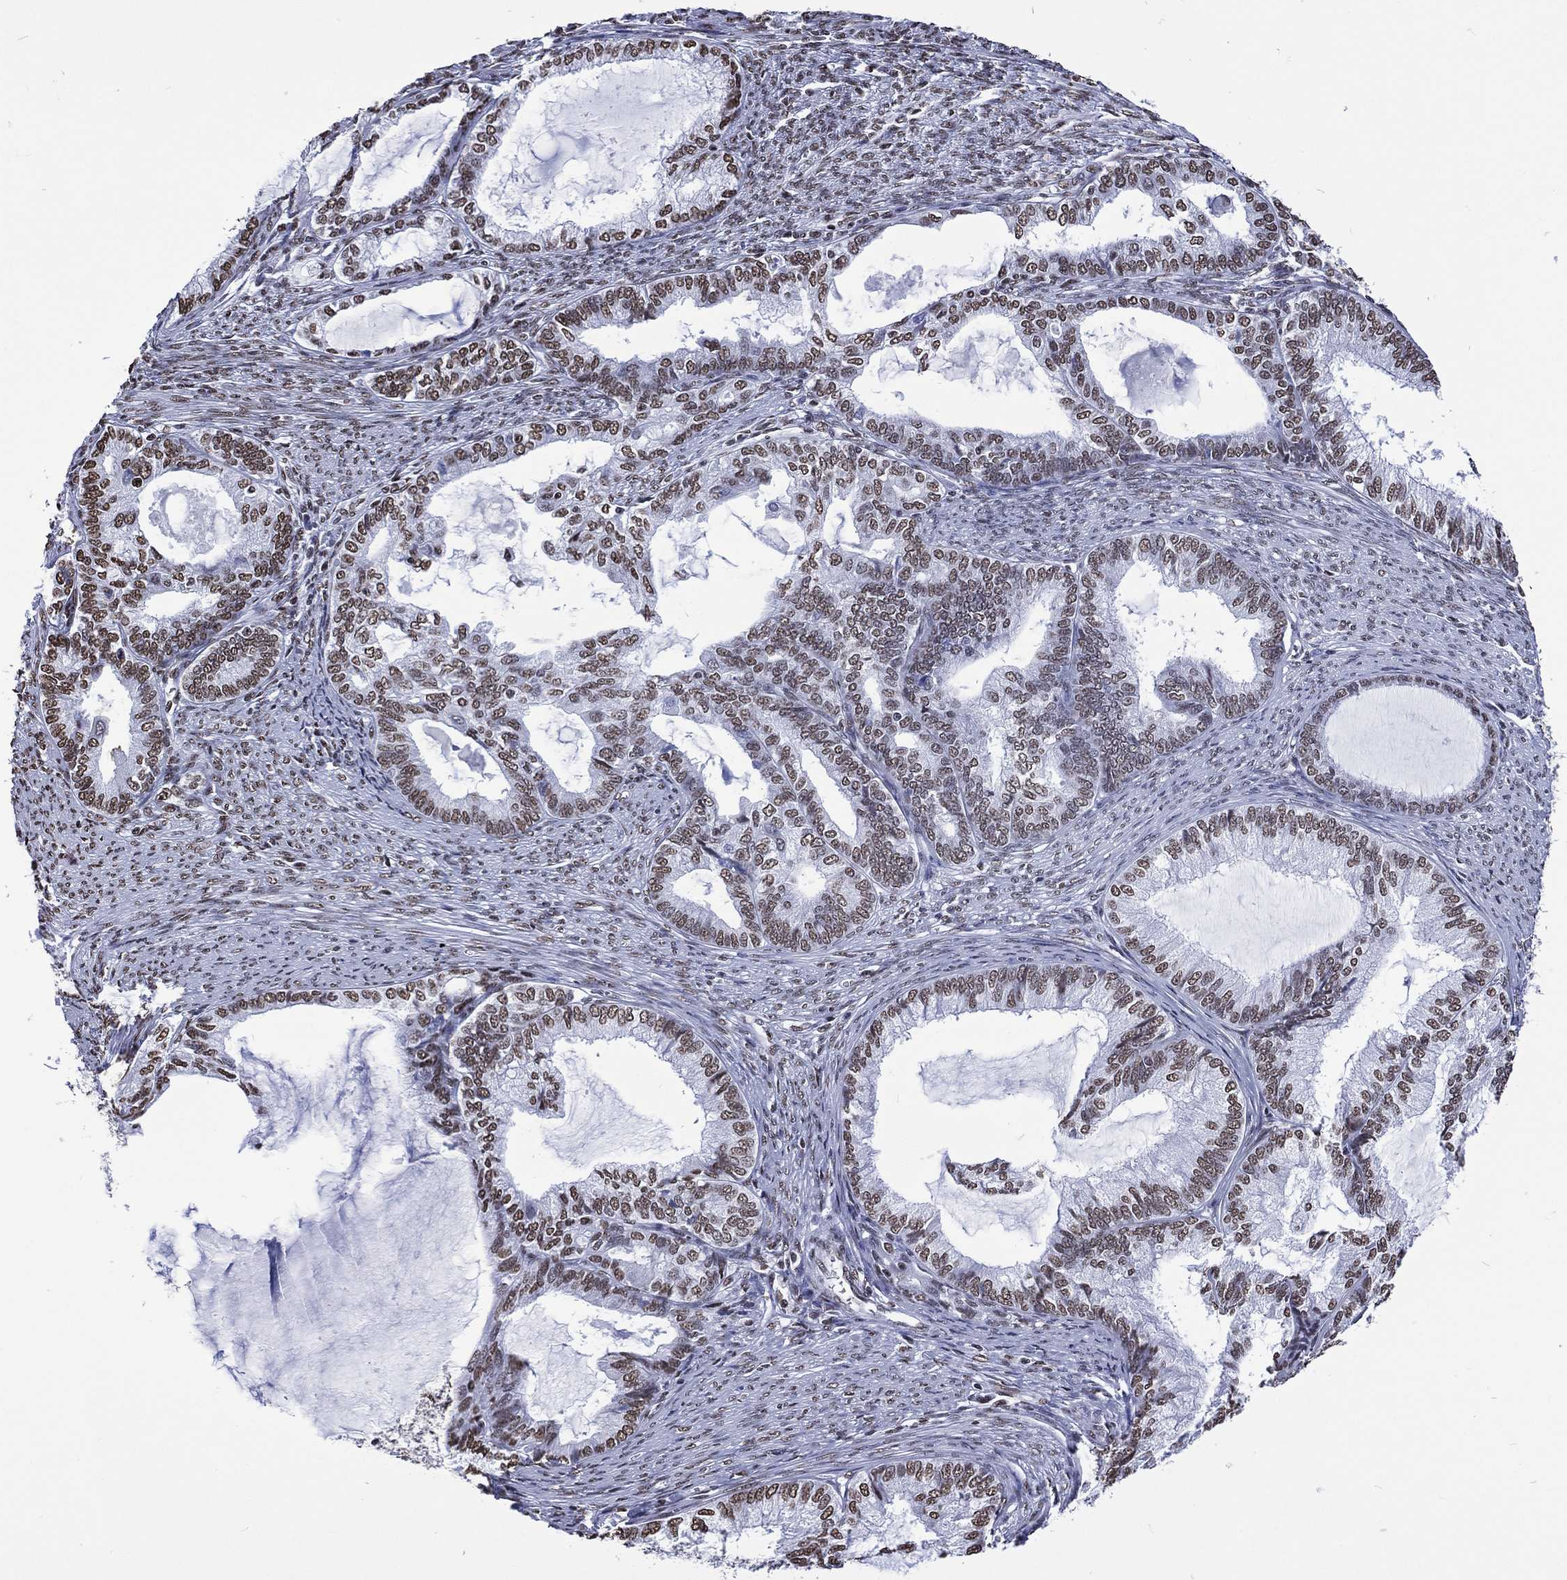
{"staining": {"intensity": "moderate", "quantity": "25%-75%", "location": "nuclear"}, "tissue": "endometrial cancer", "cell_type": "Tumor cells", "image_type": "cancer", "snomed": [{"axis": "morphology", "description": "Adenocarcinoma, NOS"}, {"axis": "topography", "description": "Endometrium"}], "caption": "Human adenocarcinoma (endometrial) stained for a protein (brown) displays moderate nuclear positive staining in about 25%-75% of tumor cells.", "gene": "RETREG2", "patient": {"sex": "female", "age": 86}}